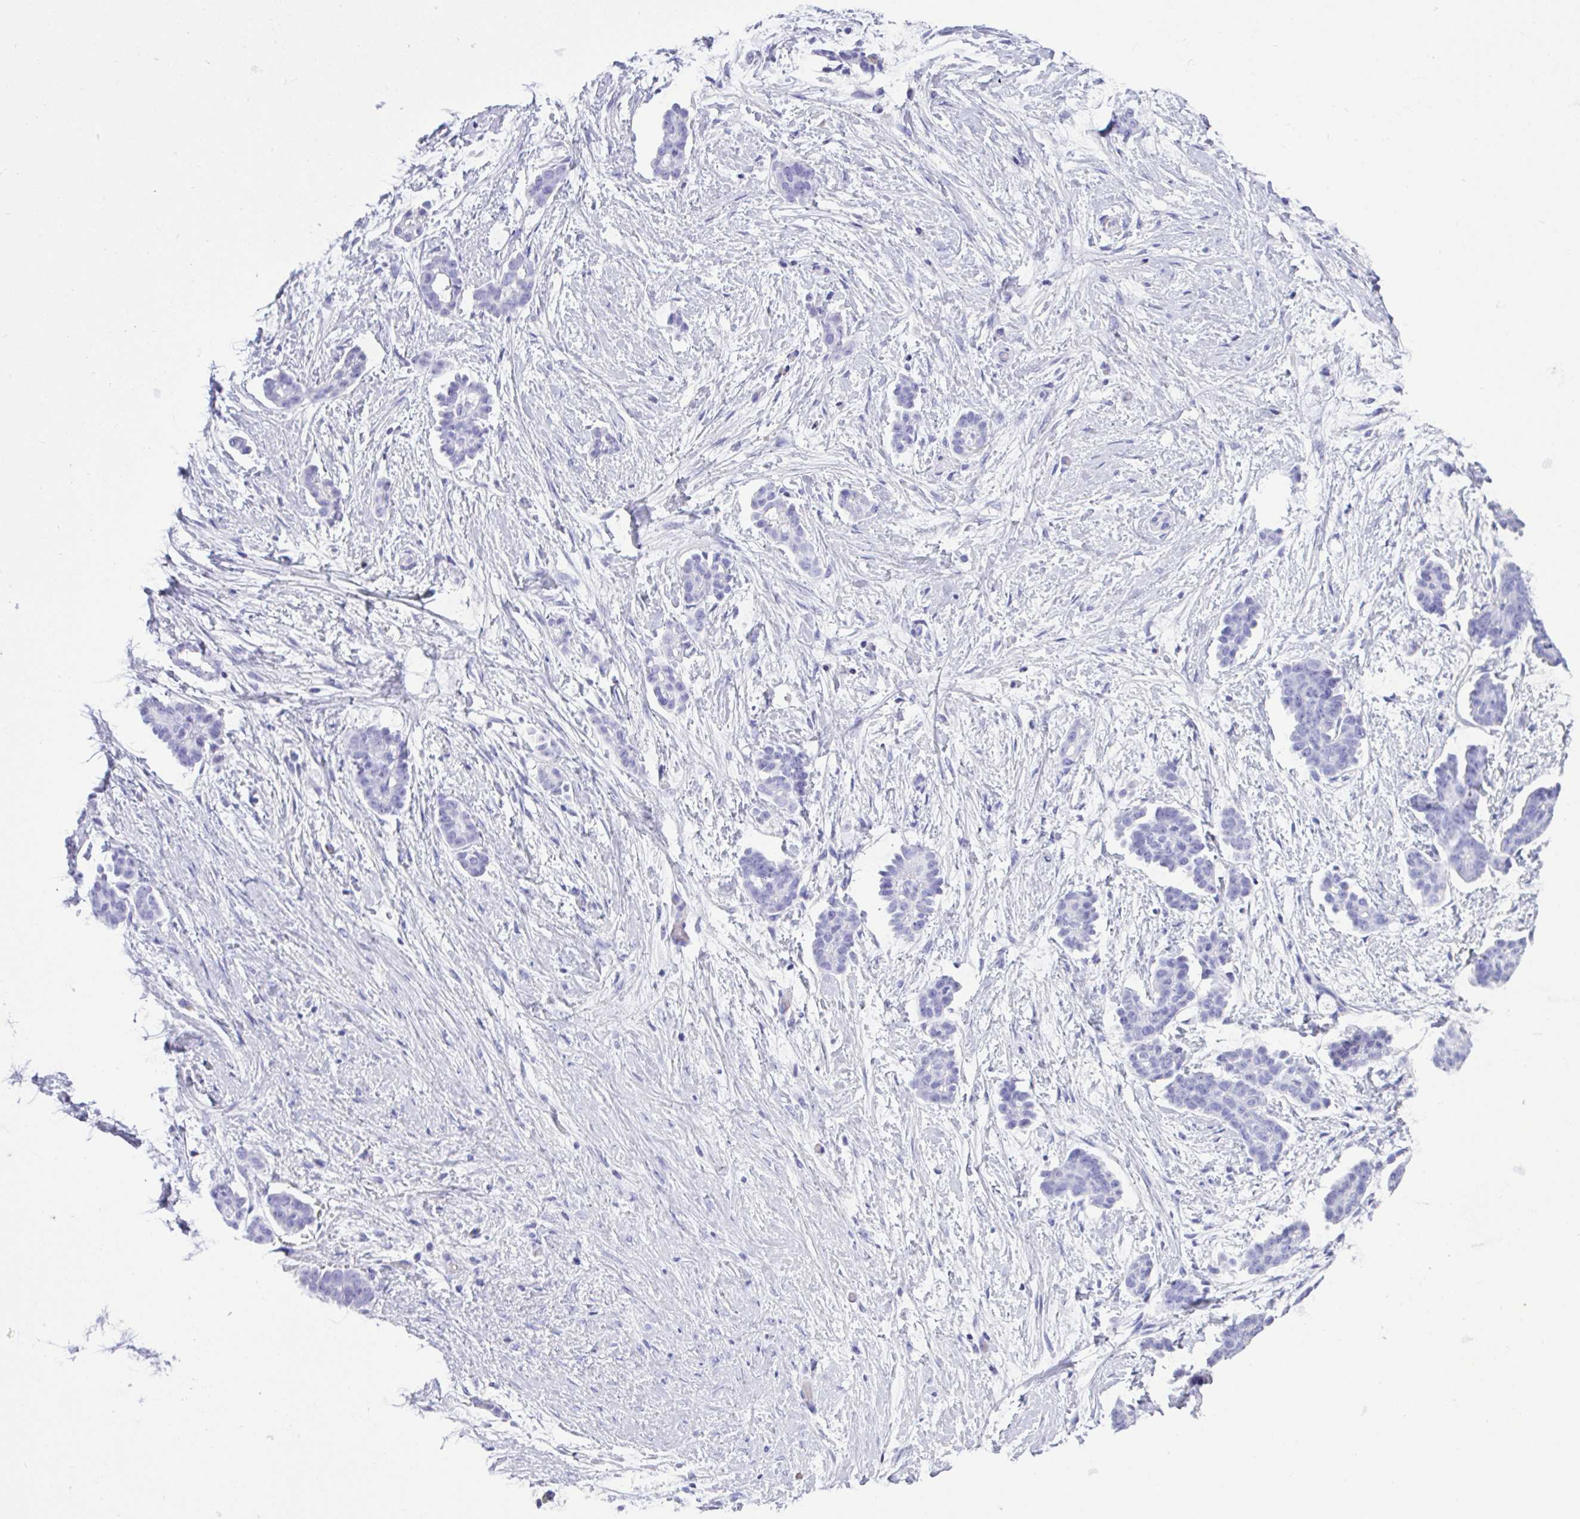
{"staining": {"intensity": "negative", "quantity": "none", "location": "none"}, "tissue": "ovarian cancer", "cell_type": "Tumor cells", "image_type": "cancer", "snomed": [{"axis": "morphology", "description": "Cystadenocarcinoma, serous, NOS"}, {"axis": "topography", "description": "Ovary"}], "caption": "Ovarian serous cystadenocarcinoma stained for a protein using immunohistochemistry exhibits no expression tumor cells.", "gene": "AKR1D1", "patient": {"sex": "female", "age": 50}}